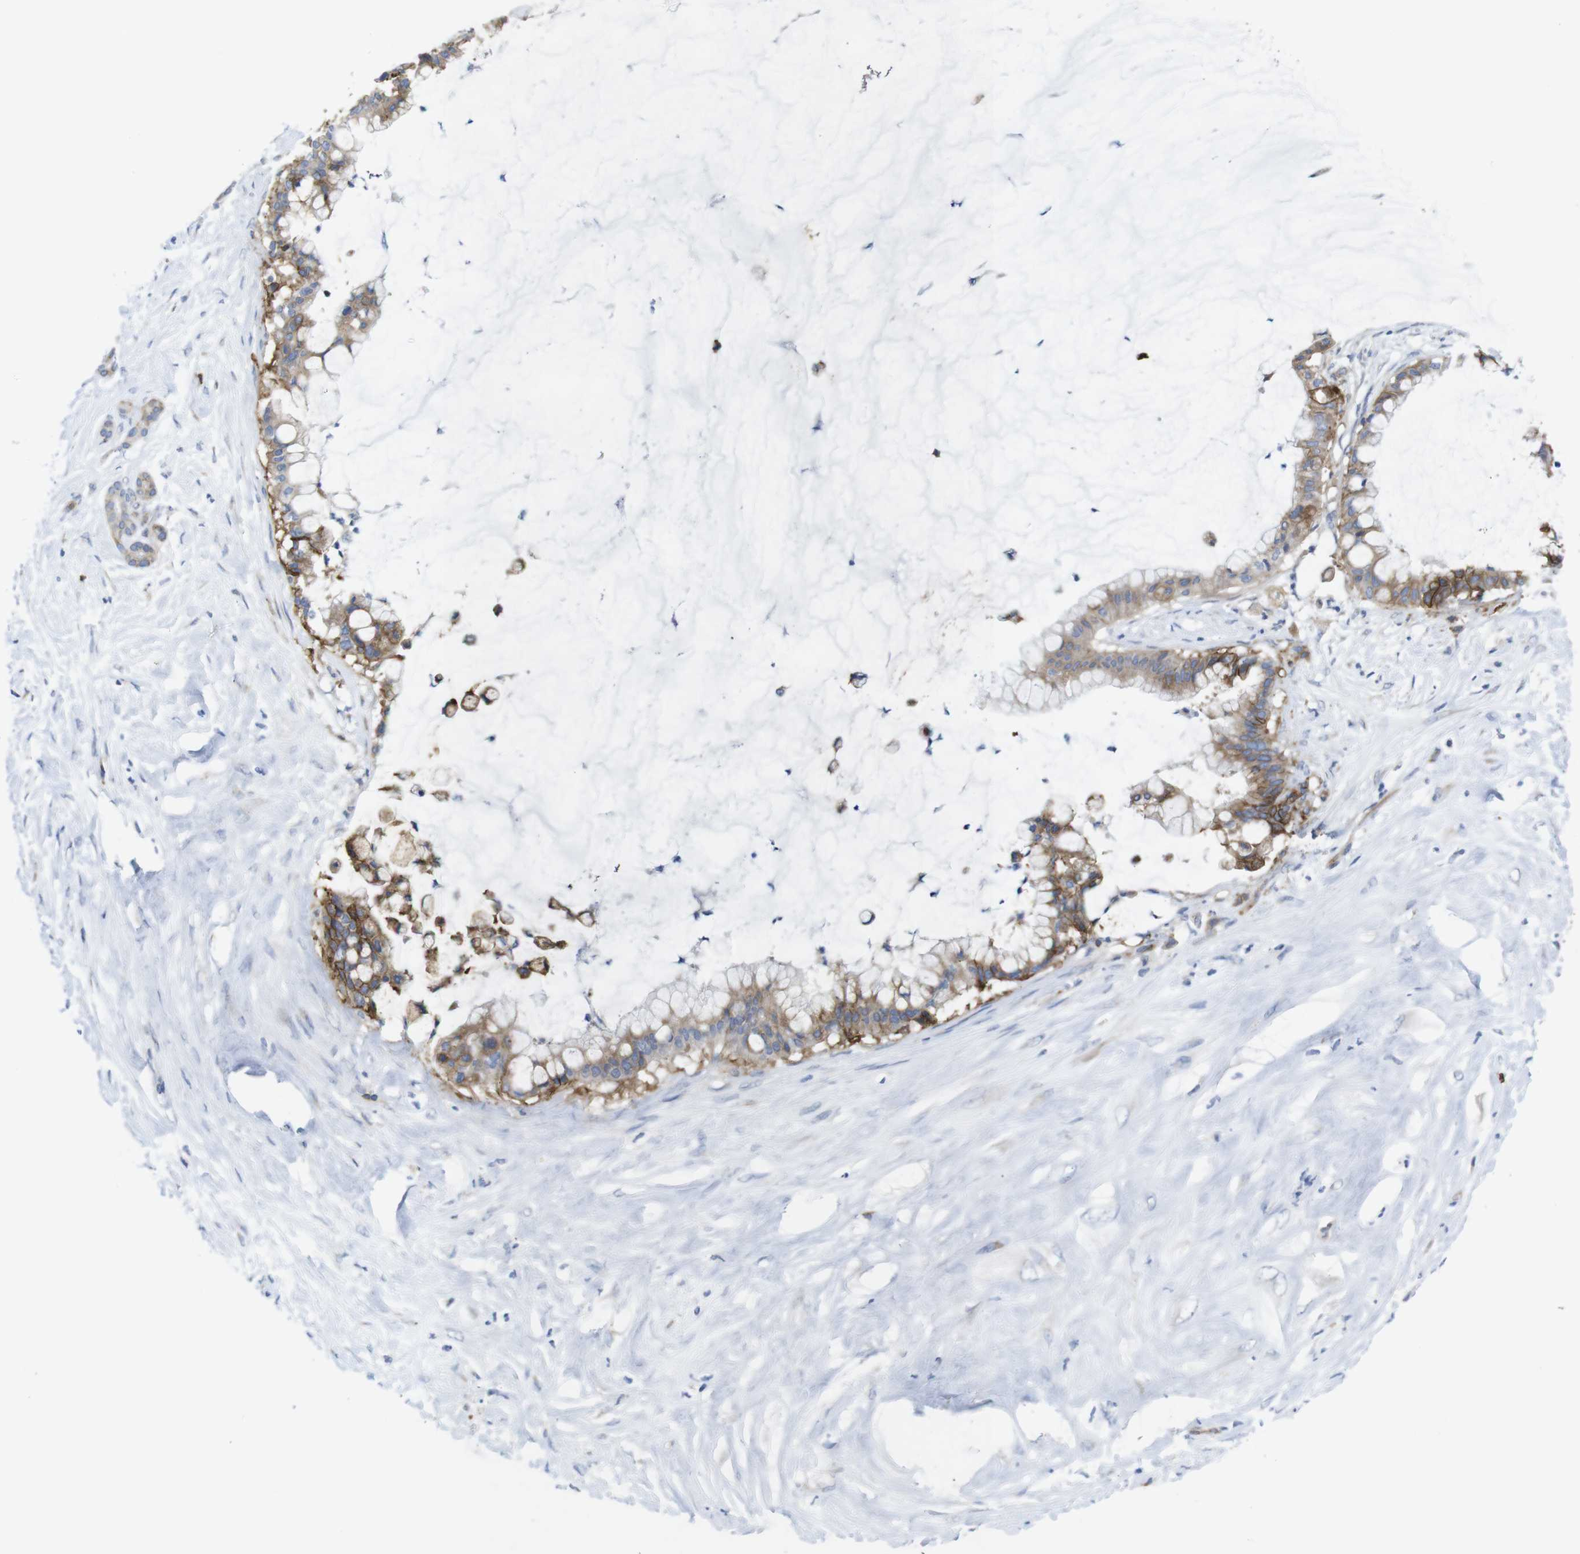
{"staining": {"intensity": "moderate", "quantity": ">75%", "location": "cytoplasmic/membranous"}, "tissue": "pancreatic cancer", "cell_type": "Tumor cells", "image_type": "cancer", "snomed": [{"axis": "morphology", "description": "Adenocarcinoma, NOS"}, {"axis": "topography", "description": "Pancreas"}], "caption": "A brown stain labels moderate cytoplasmic/membranous positivity of a protein in human pancreatic cancer tumor cells. The staining was performed using DAB (3,3'-diaminobenzidine), with brown indicating positive protein expression. Nuclei are stained blue with hematoxylin.", "gene": "CCR6", "patient": {"sex": "male", "age": 41}}